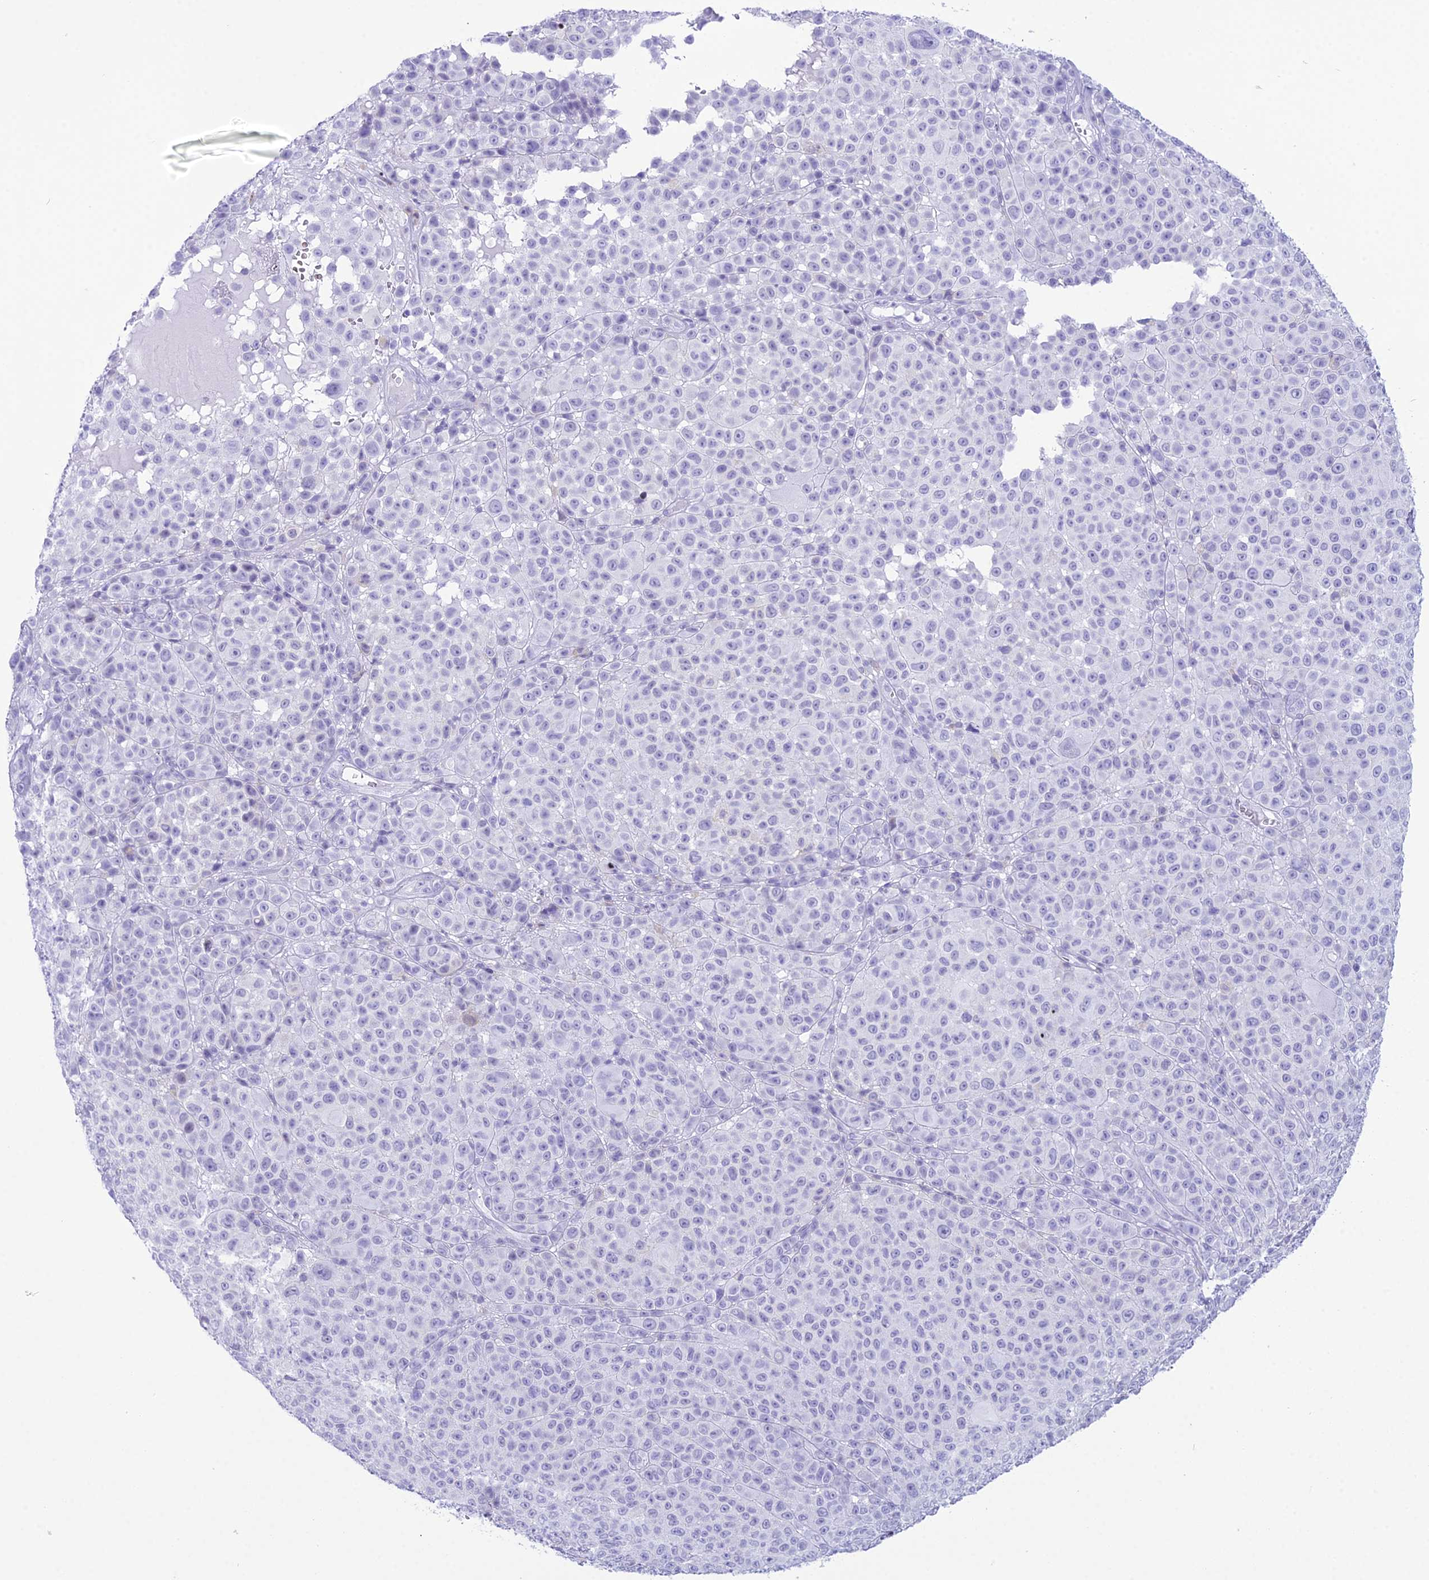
{"staining": {"intensity": "negative", "quantity": "none", "location": "none"}, "tissue": "melanoma", "cell_type": "Tumor cells", "image_type": "cancer", "snomed": [{"axis": "morphology", "description": "Malignant melanoma, NOS"}, {"axis": "topography", "description": "Skin"}], "caption": "Malignant melanoma was stained to show a protein in brown. There is no significant expression in tumor cells.", "gene": "RNPS1", "patient": {"sex": "female", "age": 94}}